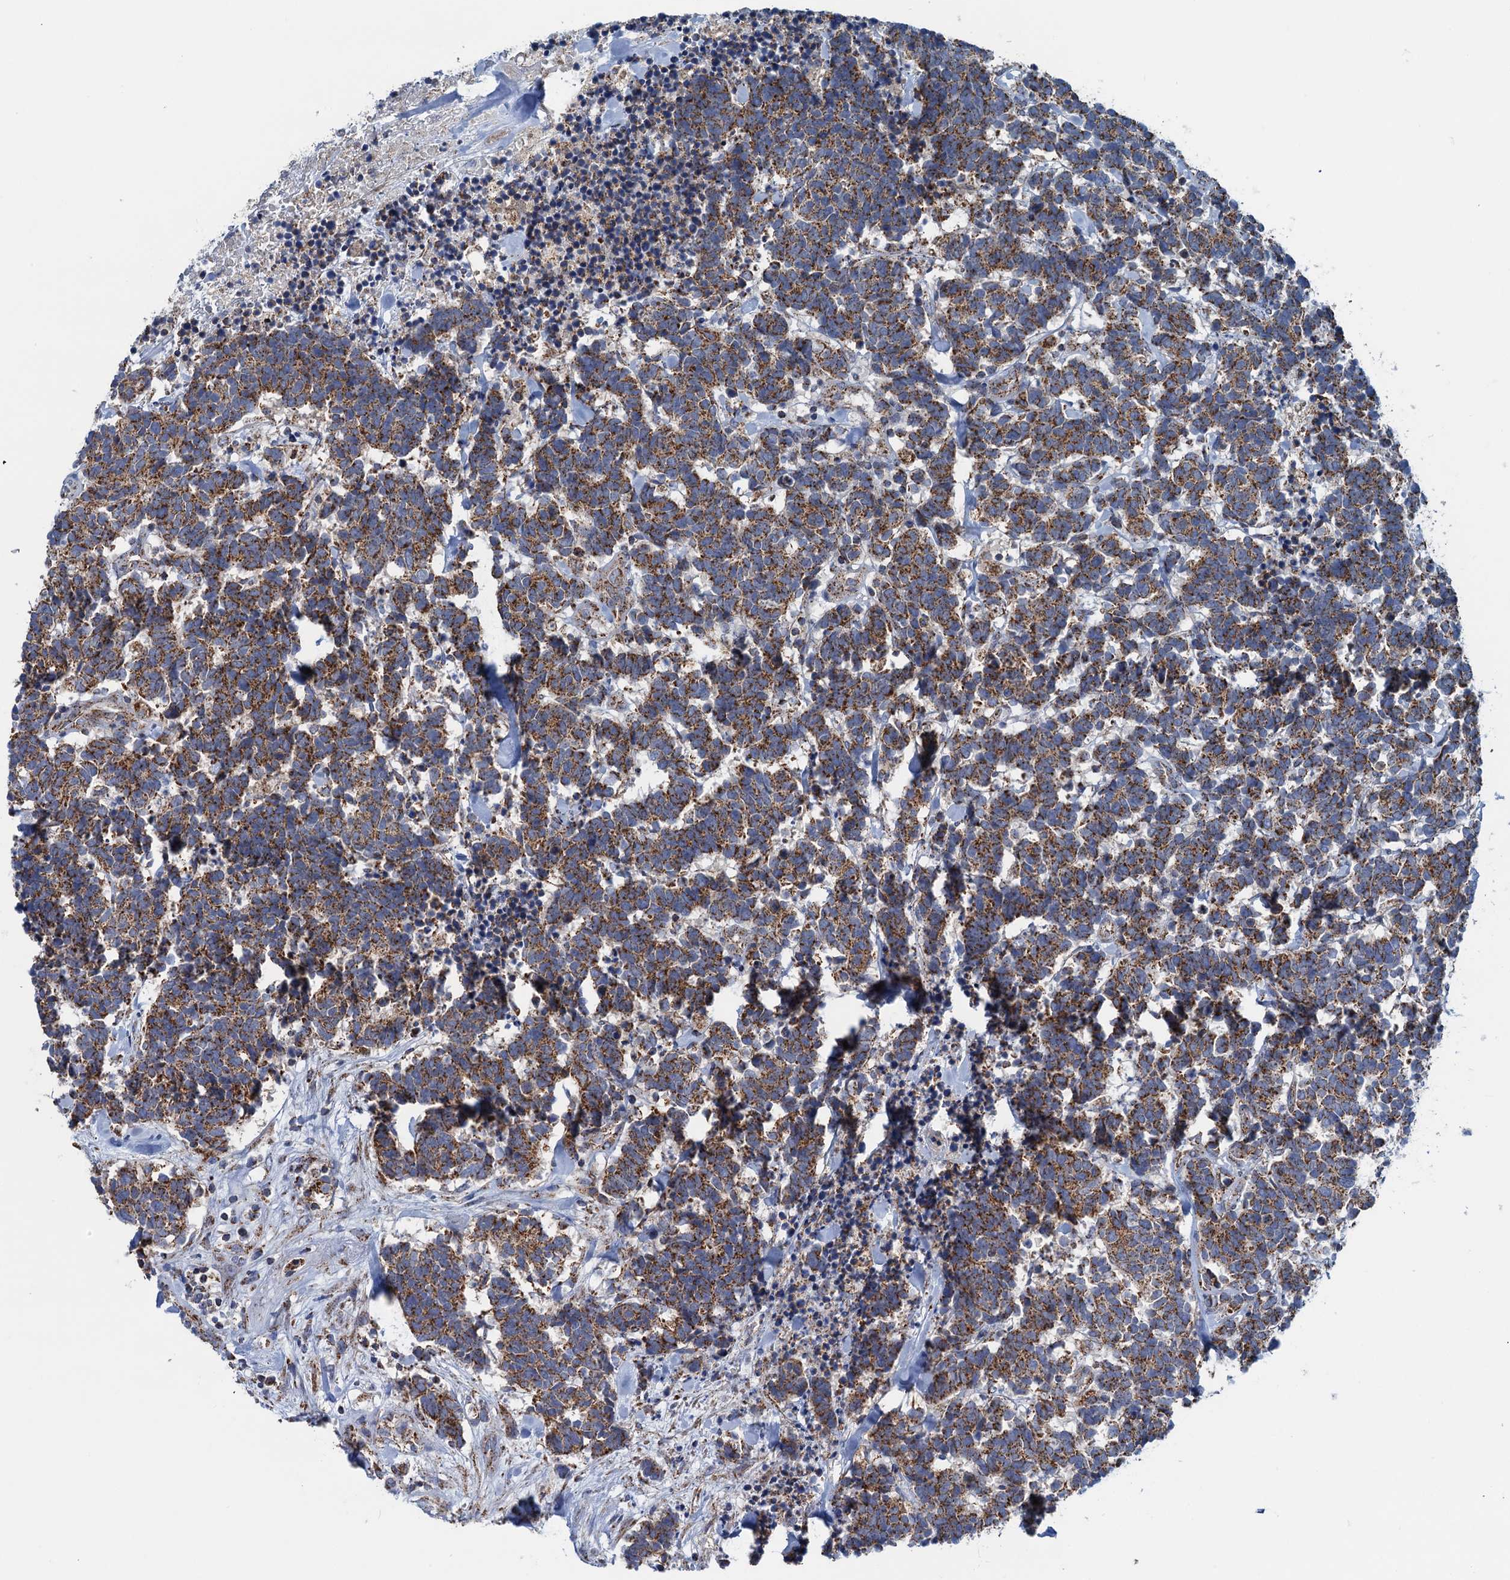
{"staining": {"intensity": "strong", "quantity": ">75%", "location": "cytoplasmic/membranous"}, "tissue": "carcinoid", "cell_type": "Tumor cells", "image_type": "cancer", "snomed": [{"axis": "morphology", "description": "Carcinoma, NOS"}, {"axis": "morphology", "description": "Carcinoid, malignant, NOS"}, {"axis": "topography", "description": "Prostate"}], "caption": "Immunohistochemical staining of human carcinoid exhibits high levels of strong cytoplasmic/membranous positivity in approximately >75% of tumor cells.", "gene": "GTPBP3", "patient": {"sex": "male", "age": 57}}